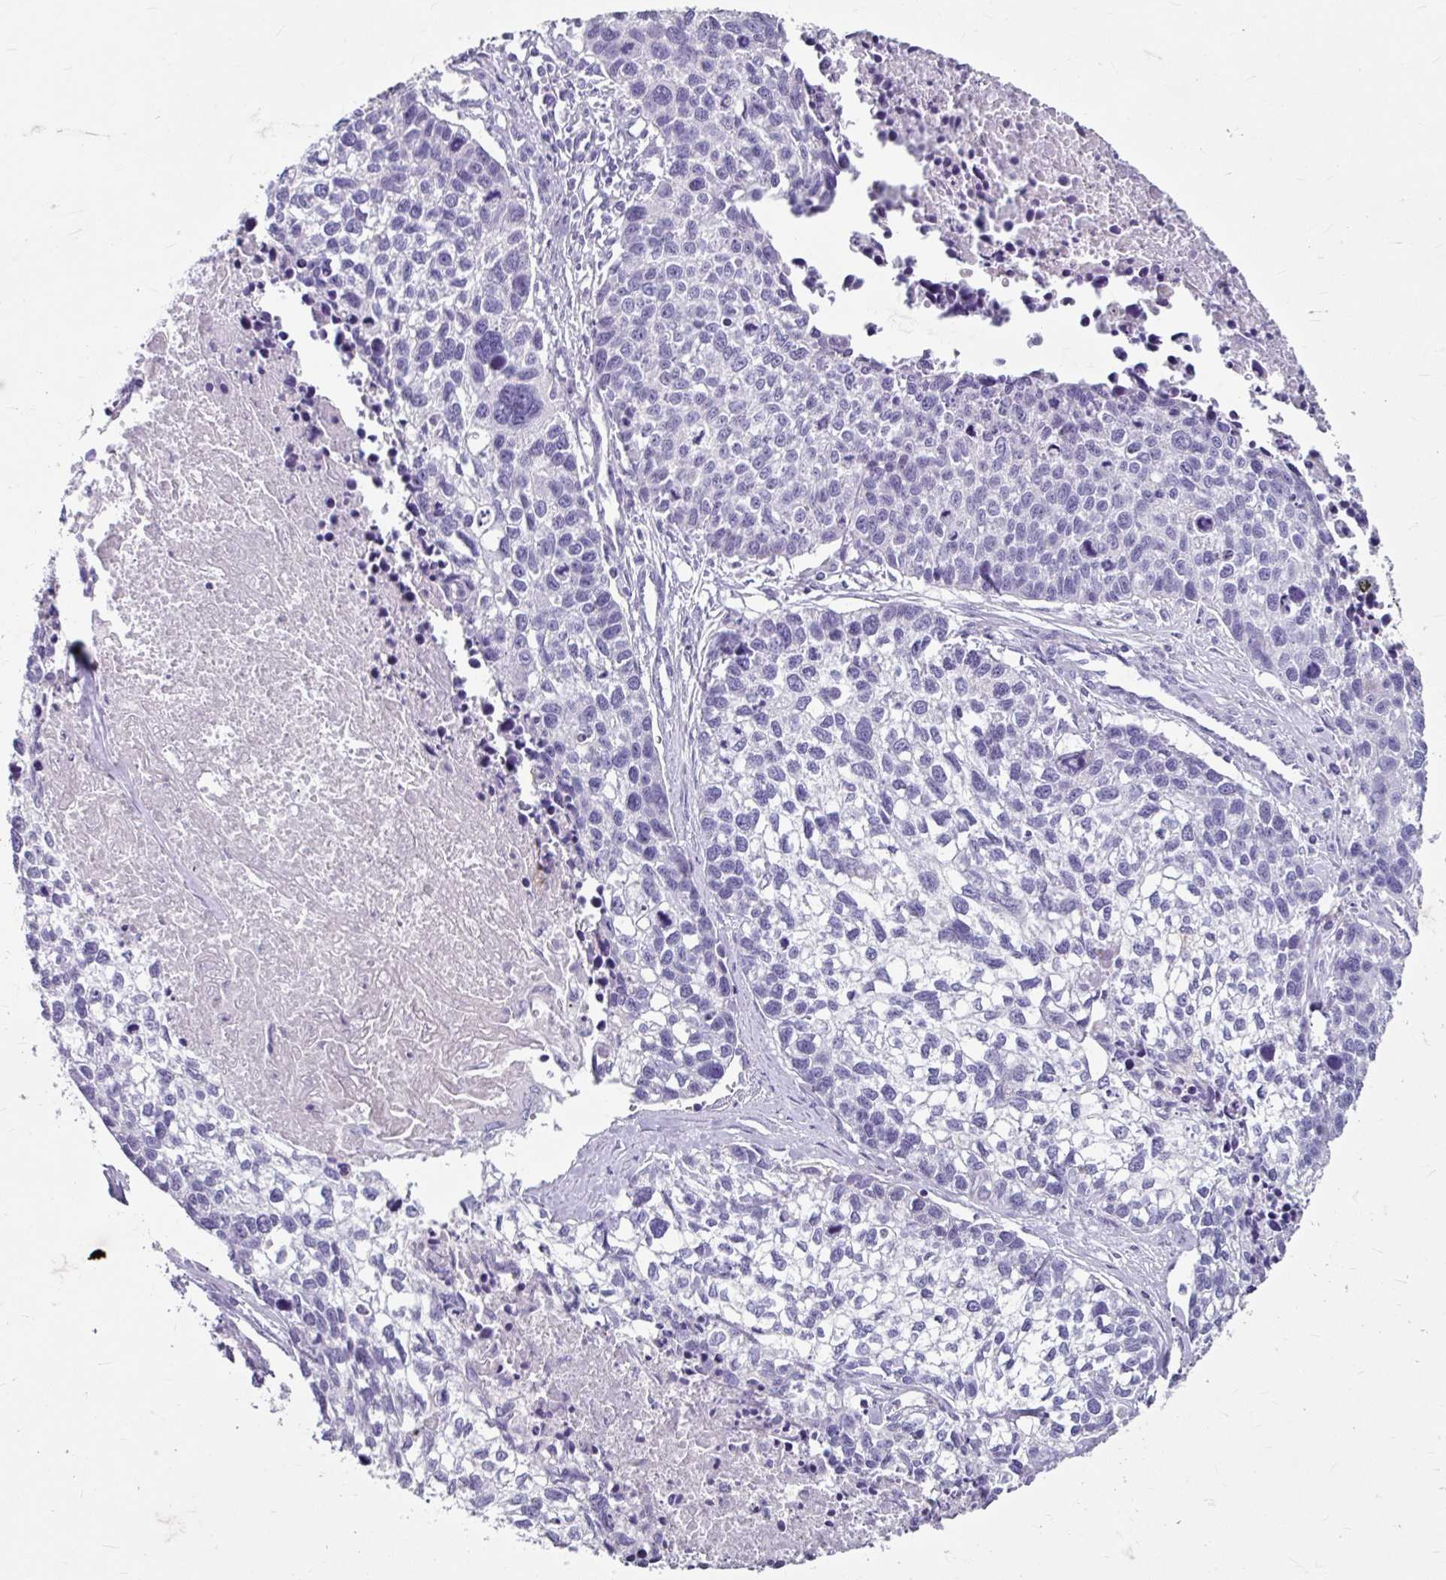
{"staining": {"intensity": "negative", "quantity": "none", "location": "none"}, "tissue": "lung cancer", "cell_type": "Tumor cells", "image_type": "cancer", "snomed": [{"axis": "morphology", "description": "Squamous cell carcinoma, NOS"}, {"axis": "topography", "description": "Lung"}], "caption": "This is a image of immunohistochemistry staining of lung cancer, which shows no expression in tumor cells.", "gene": "ANKRD1", "patient": {"sex": "male", "age": 74}}